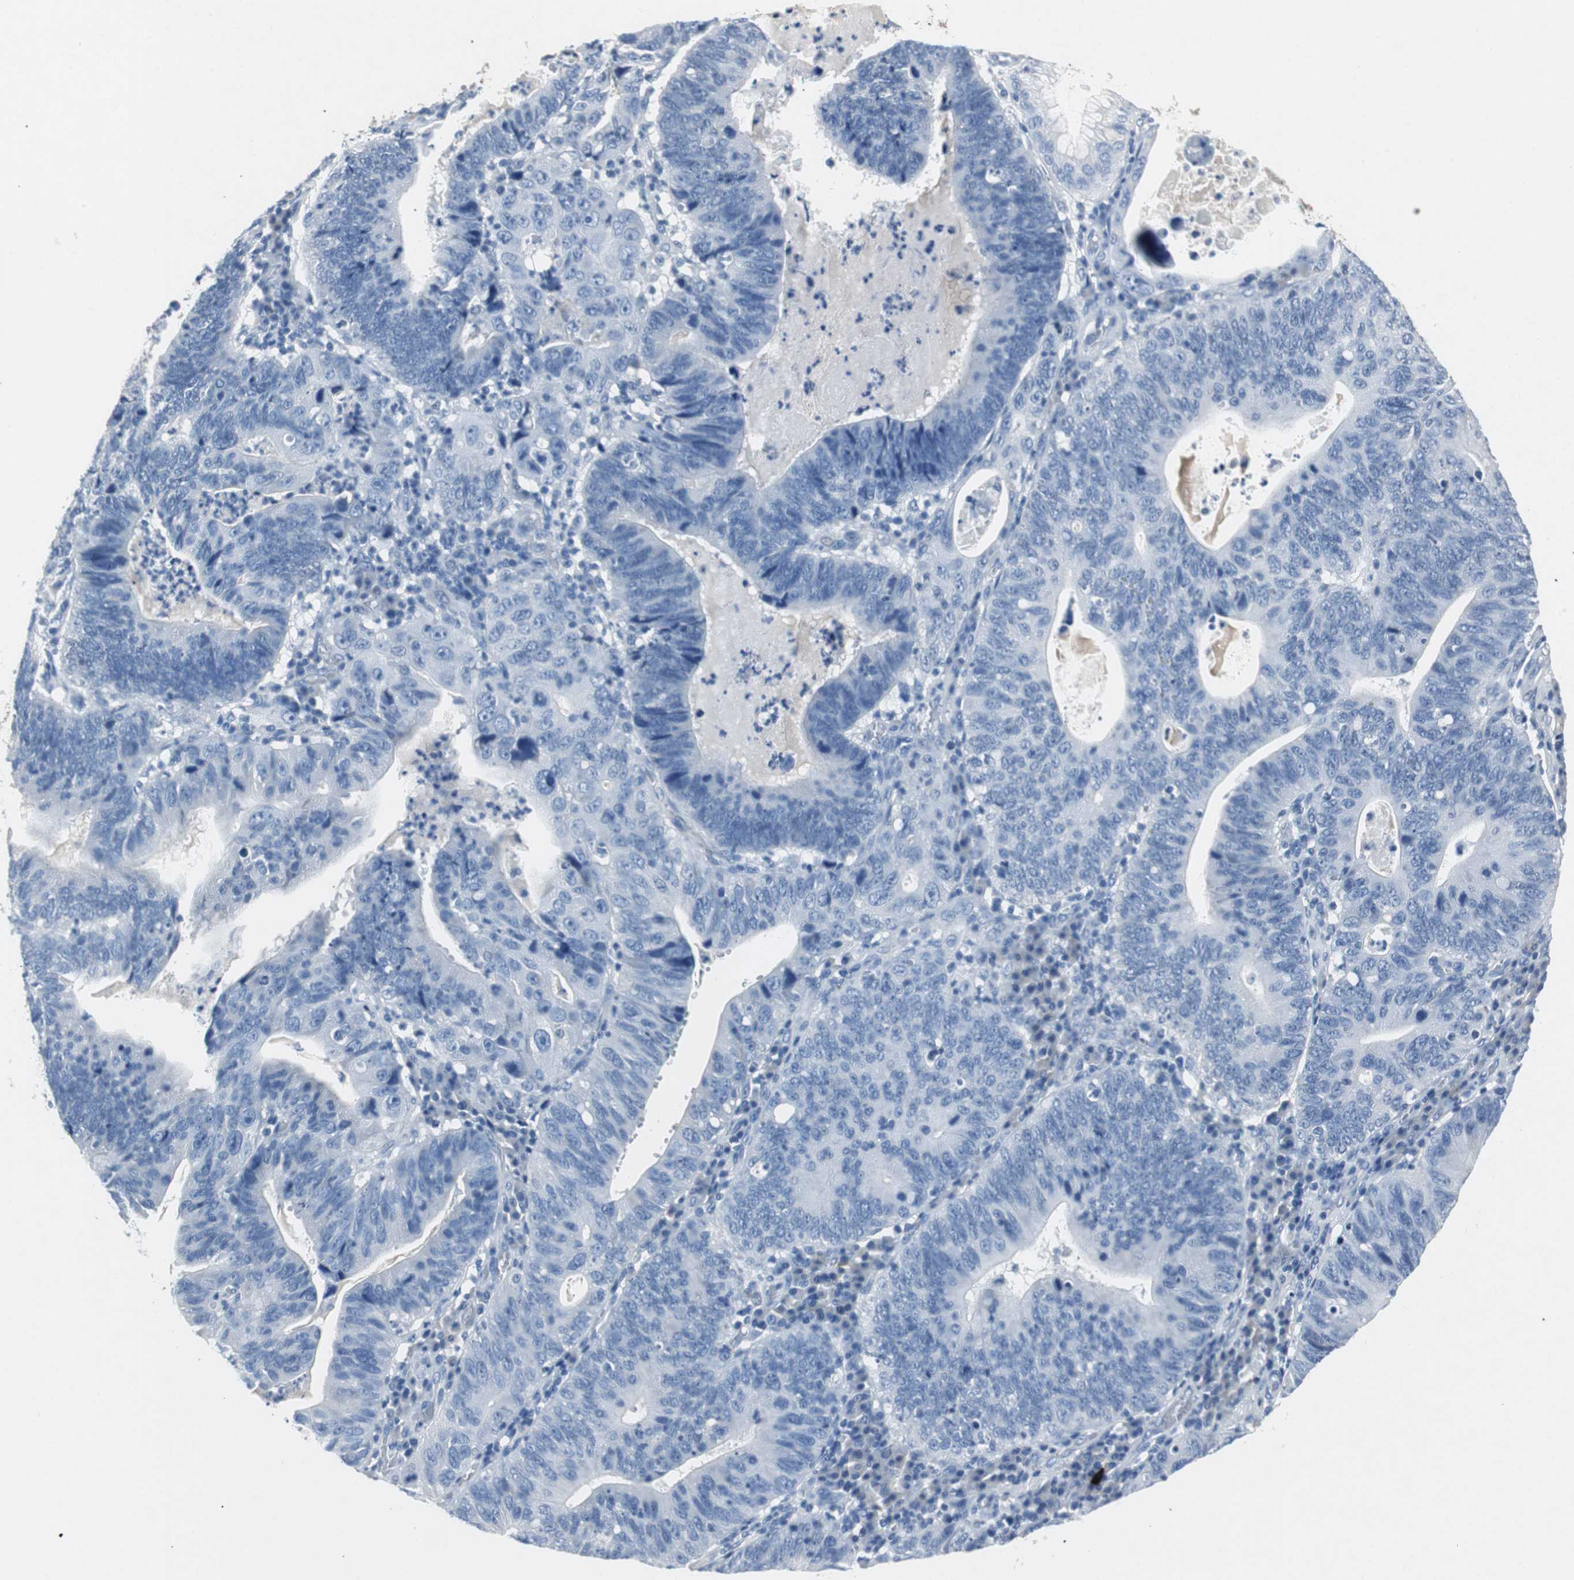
{"staining": {"intensity": "negative", "quantity": "none", "location": "none"}, "tissue": "stomach cancer", "cell_type": "Tumor cells", "image_type": "cancer", "snomed": [{"axis": "morphology", "description": "Adenocarcinoma, NOS"}, {"axis": "topography", "description": "Stomach"}], "caption": "Tumor cells are negative for protein expression in human stomach cancer (adenocarcinoma). (Stains: DAB (3,3'-diaminobenzidine) IHC with hematoxylin counter stain, Microscopy: brightfield microscopy at high magnification).", "gene": "LRP2", "patient": {"sex": "male", "age": 59}}